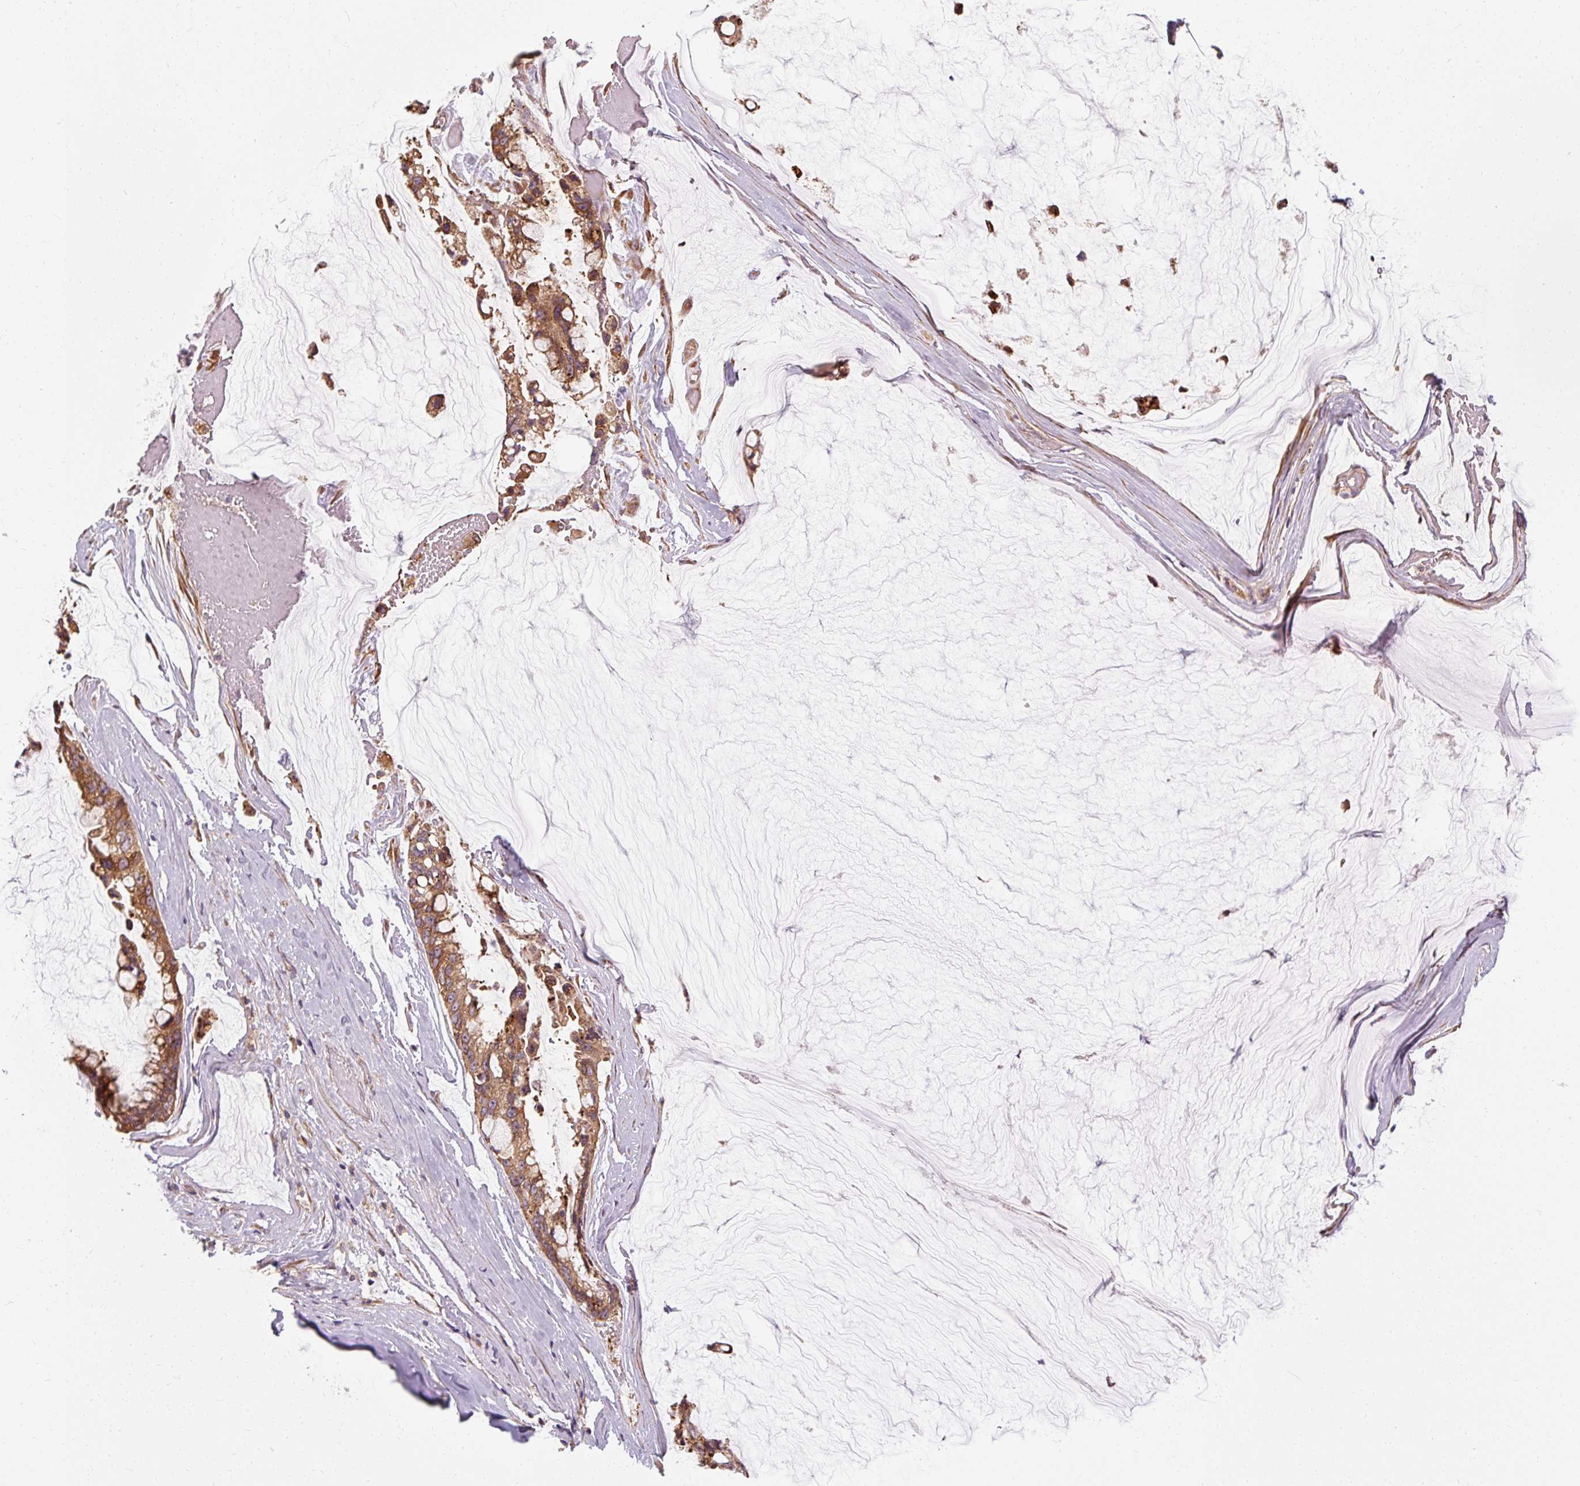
{"staining": {"intensity": "moderate", "quantity": ">75%", "location": "cytoplasmic/membranous"}, "tissue": "ovarian cancer", "cell_type": "Tumor cells", "image_type": "cancer", "snomed": [{"axis": "morphology", "description": "Cystadenocarcinoma, mucinous, NOS"}, {"axis": "topography", "description": "Ovary"}], "caption": "About >75% of tumor cells in human ovarian cancer show moderate cytoplasmic/membranous protein positivity as visualized by brown immunohistochemical staining.", "gene": "TBC1D4", "patient": {"sex": "female", "age": 39}}